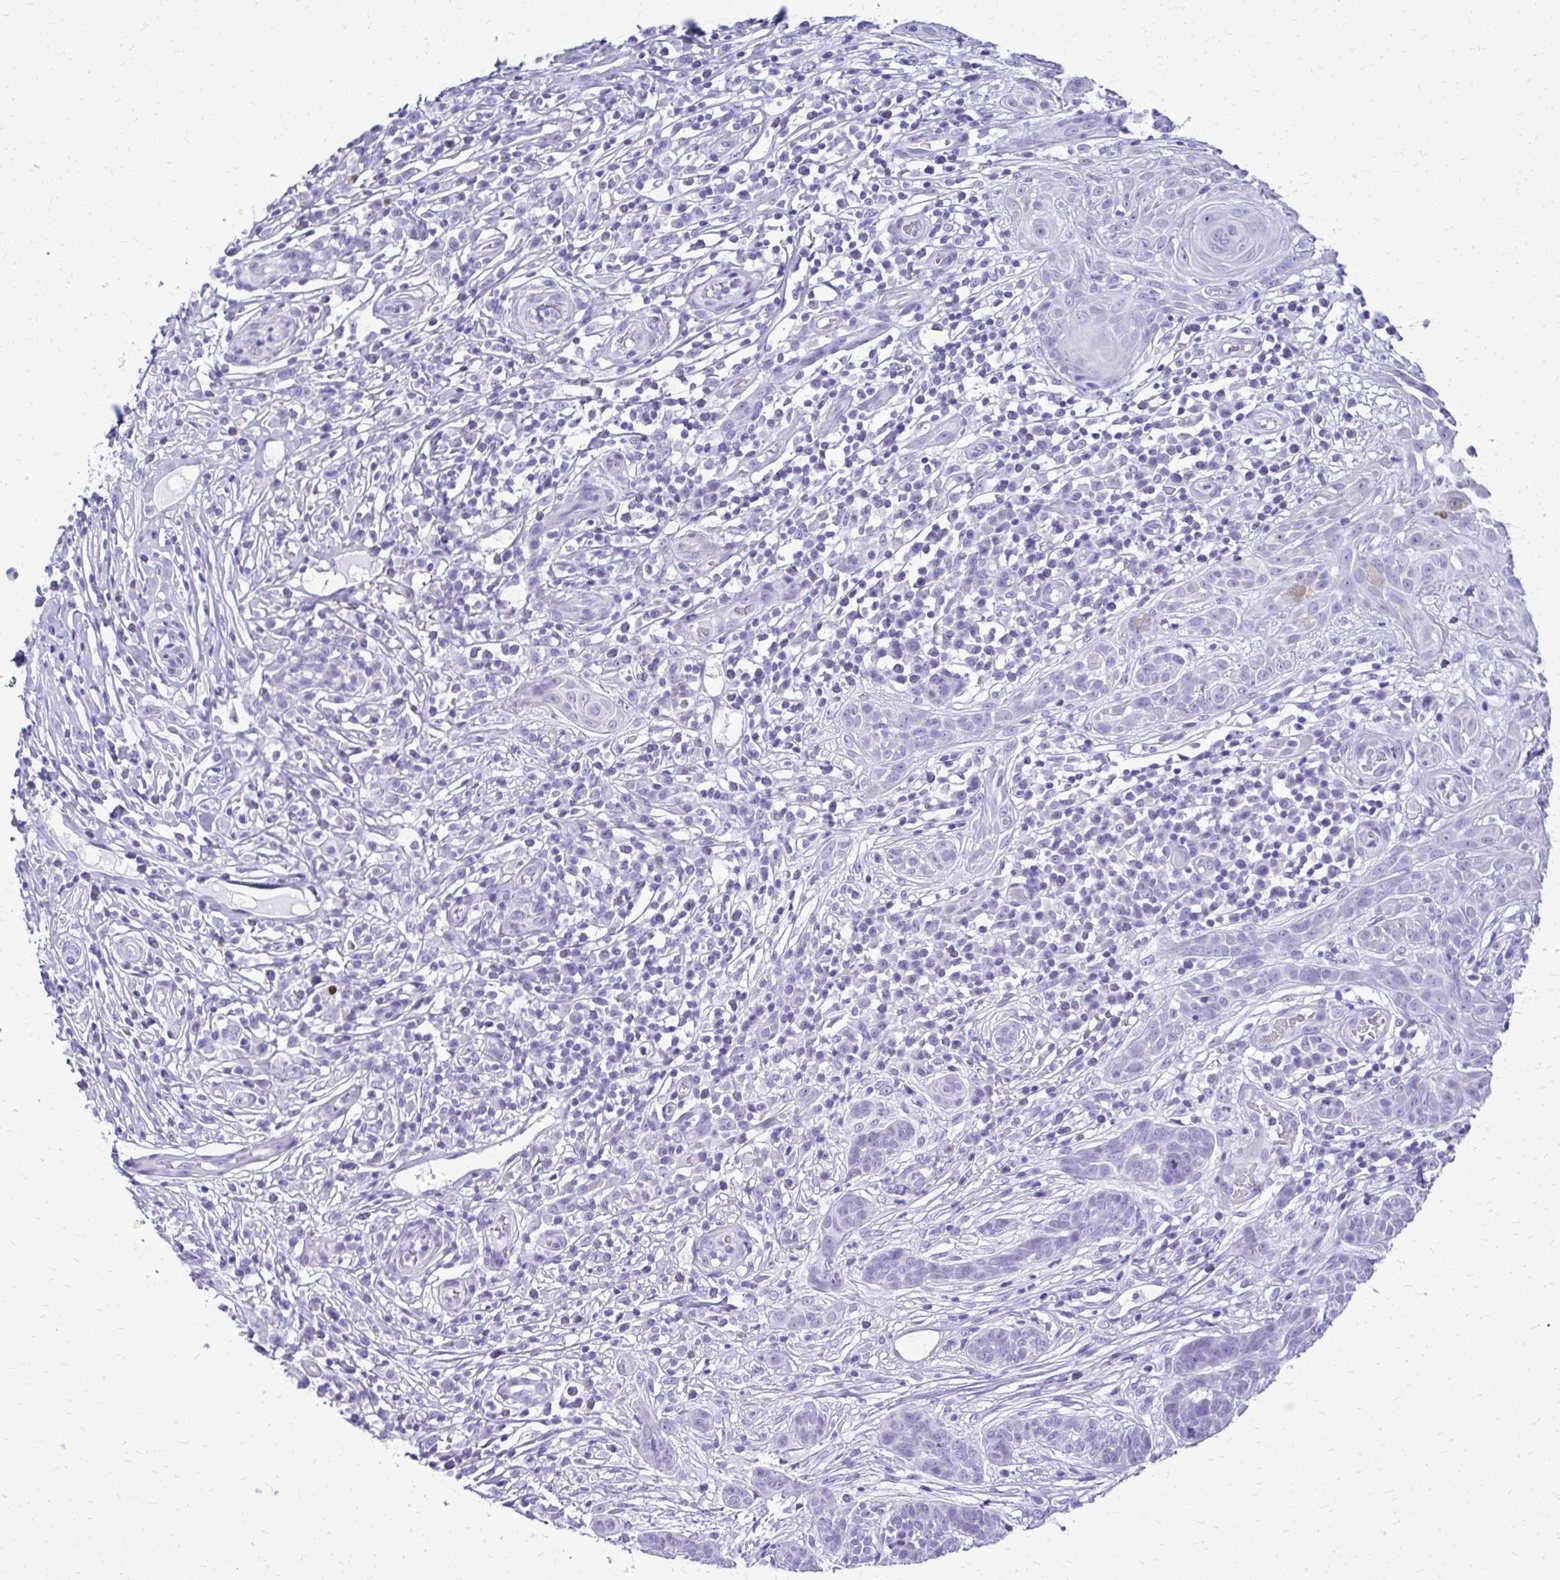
{"staining": {"intensity": "negative", "quantity": "none", "location": "none"}, "tissue": "skin cancer", "cell_type": "Tumor cells", "image_type": "cancer", "snomed": [{"axis": "morphology", "description": "Basal cell carcinoma"}, {"axis": "topography", "description": "Skin"}, {"axis": "topography", "description": "Skin, foot"}], "caption": "IHC histopathology image of neoplastic tissue: human skin cancer (basal cell carcinoma) stained with DAB (3,3'-diaminobenzidine) reveals no significant protein staining in tumor cells.", "gene": "RALYL", "patient": {"sex": "female", "age": 86}}